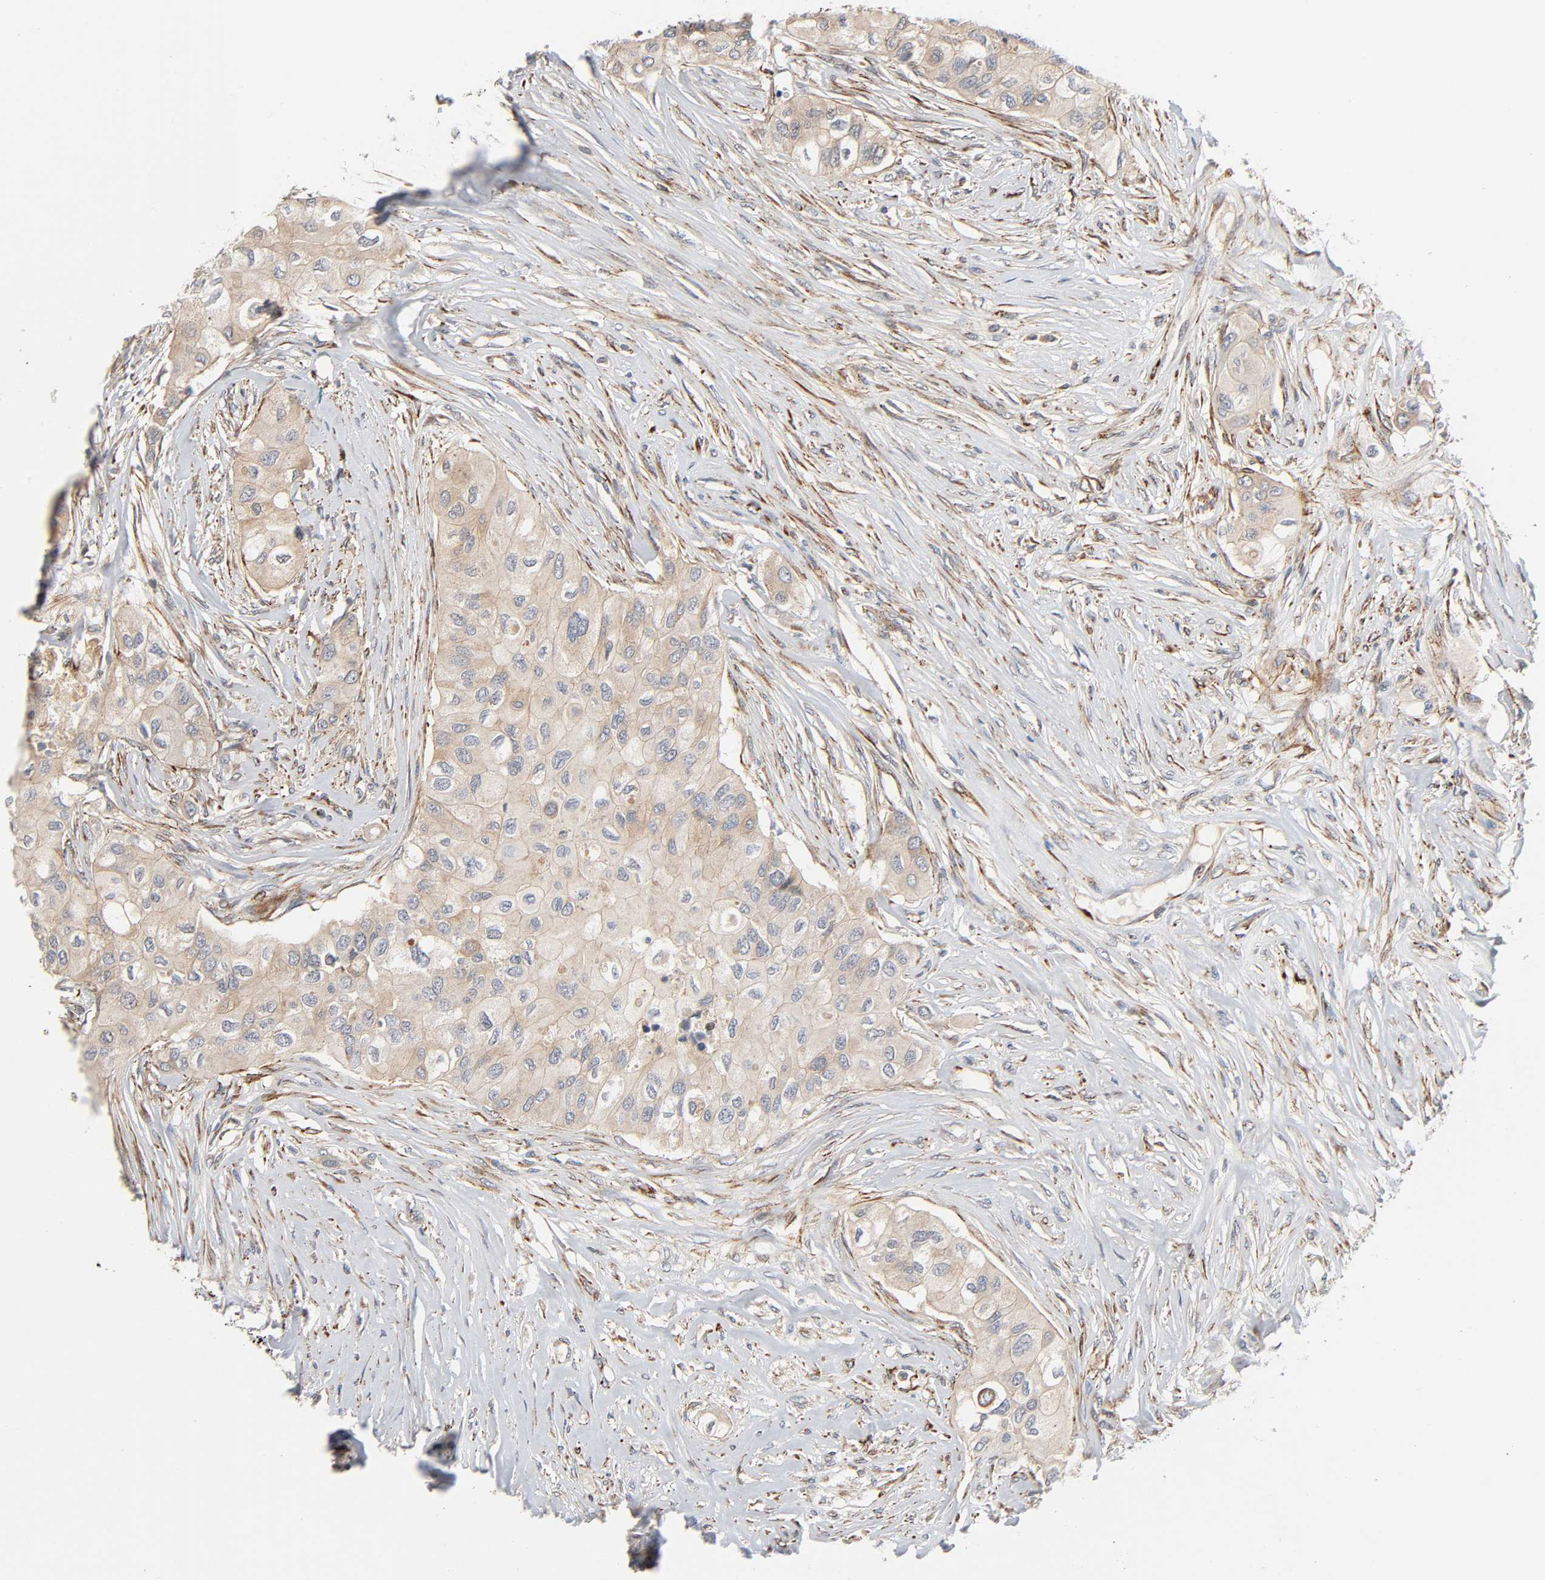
{"staining": {"intensity": "weak", "quantity": ">75%", "location": "cytoplasmic/membranous"}, "tissue": "breast cancer", "cell_type": "Tumor cells", "image_type": "cancer", "snomed": [{"axis": "morphology", "description": "Normal tissue, NOS"}, {"axis": "morphology", "description": "Duct carcinoma"}, {"axis": "topography", "description": "Breast"}], "caption": "A high-resolution image shows immunohistochemistry staining of infiltrating ductal carcinoma (breast), which shows weak cytoplasmic/membranous staining in about >75% of tumor cells.", "gene": "REEP6", "patient": {"sex": "female", "age": 49}}